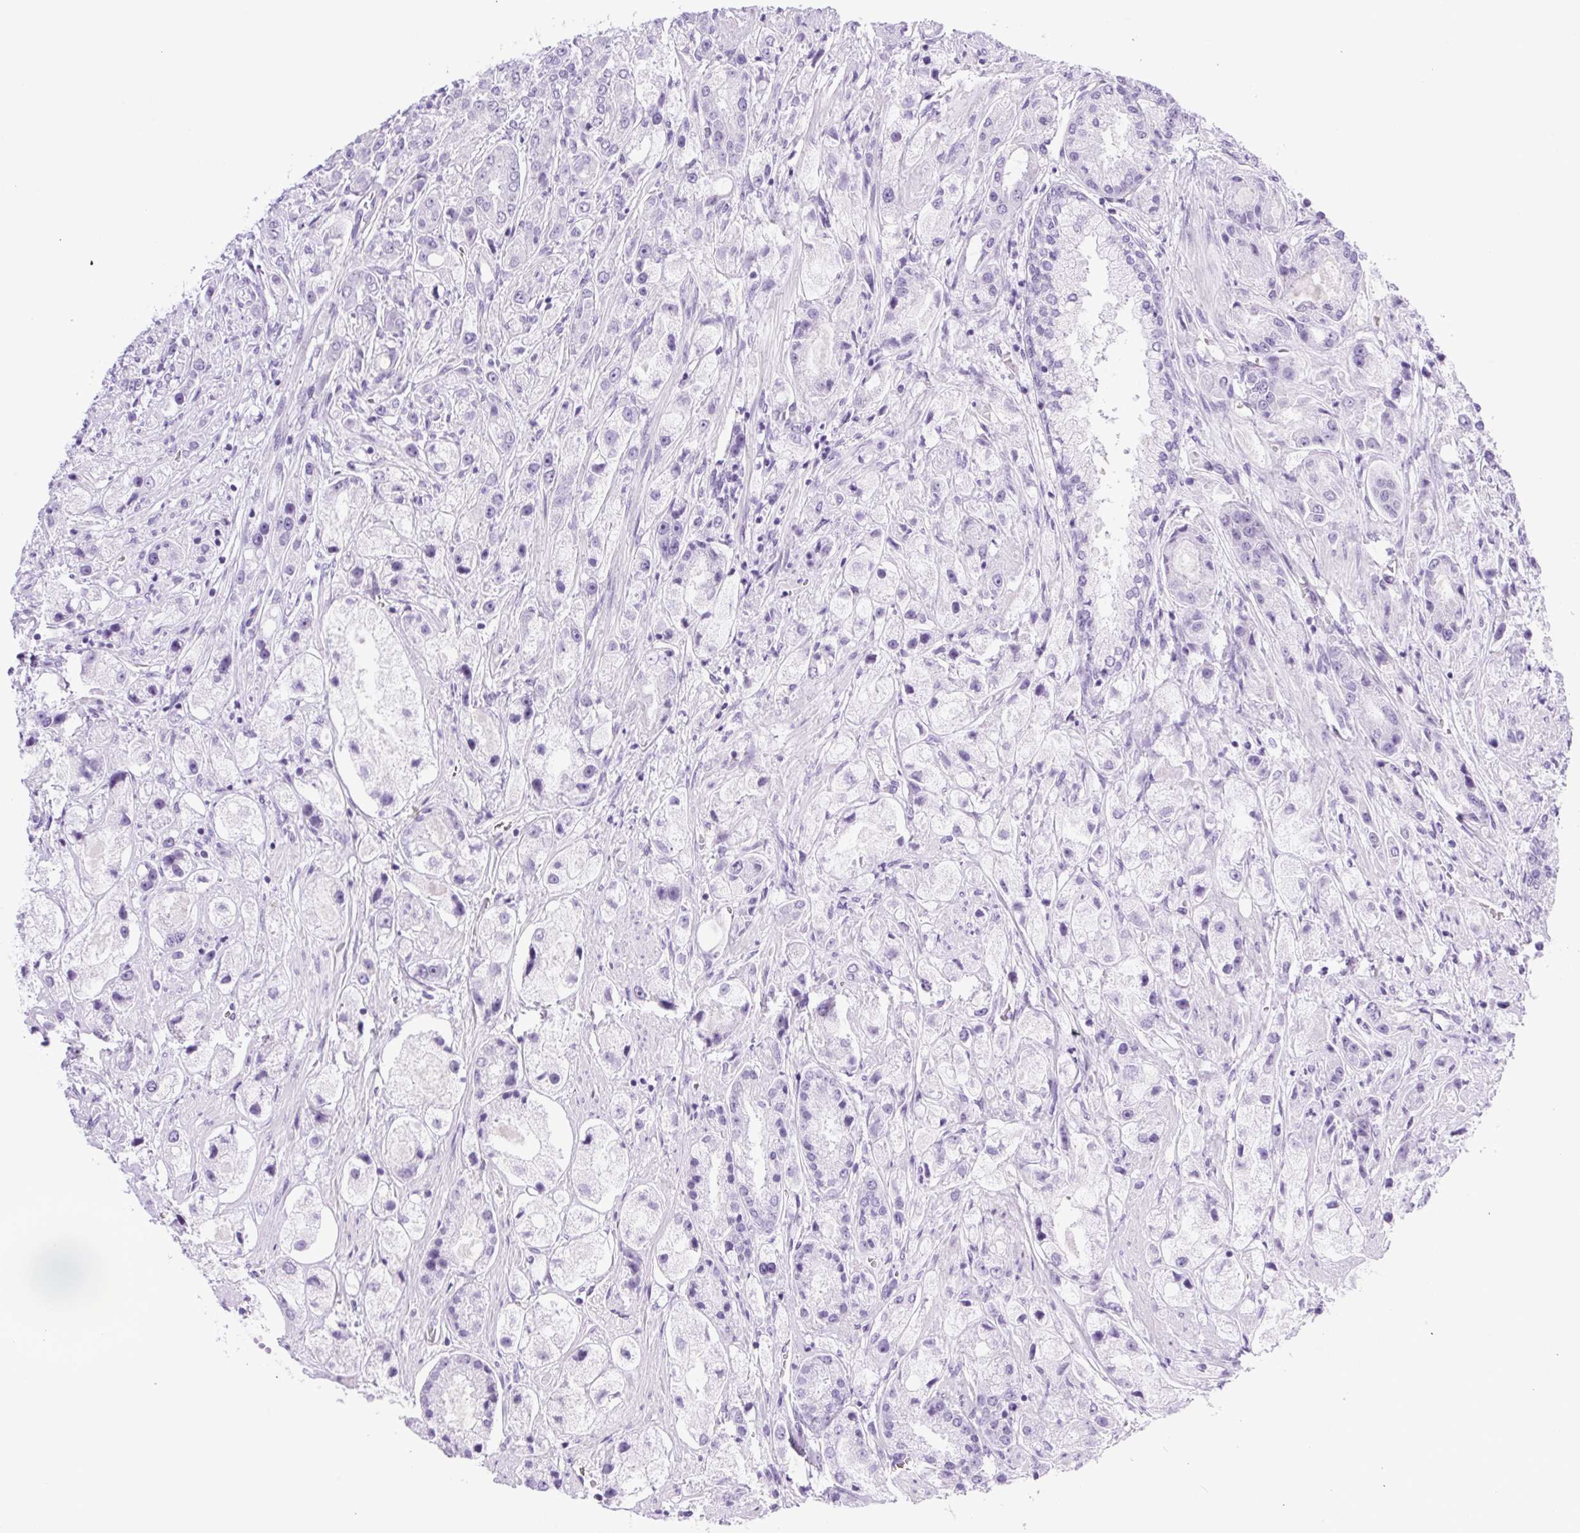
{"staining": {"intensity": "negative", "quantity": "none", "location": "none"}, "tissue": "prostate cancer", "cell_type": "Tumor cells", "image_type": "cancer", "snomed": [{"axis": "morphology", "description": "Adenocarcinoma, High grade"}, {"axis": "topography", "description": "Prostate"}], "caption": "High power microscopy micrograph of an IHC photomicrograph of prostate cancer (adenocarcinoma (high-grade)), revealing no significant positivity in tumor cells.", "gene": "SPACA5B", "patient": {"sex": "male", "age": 67}}